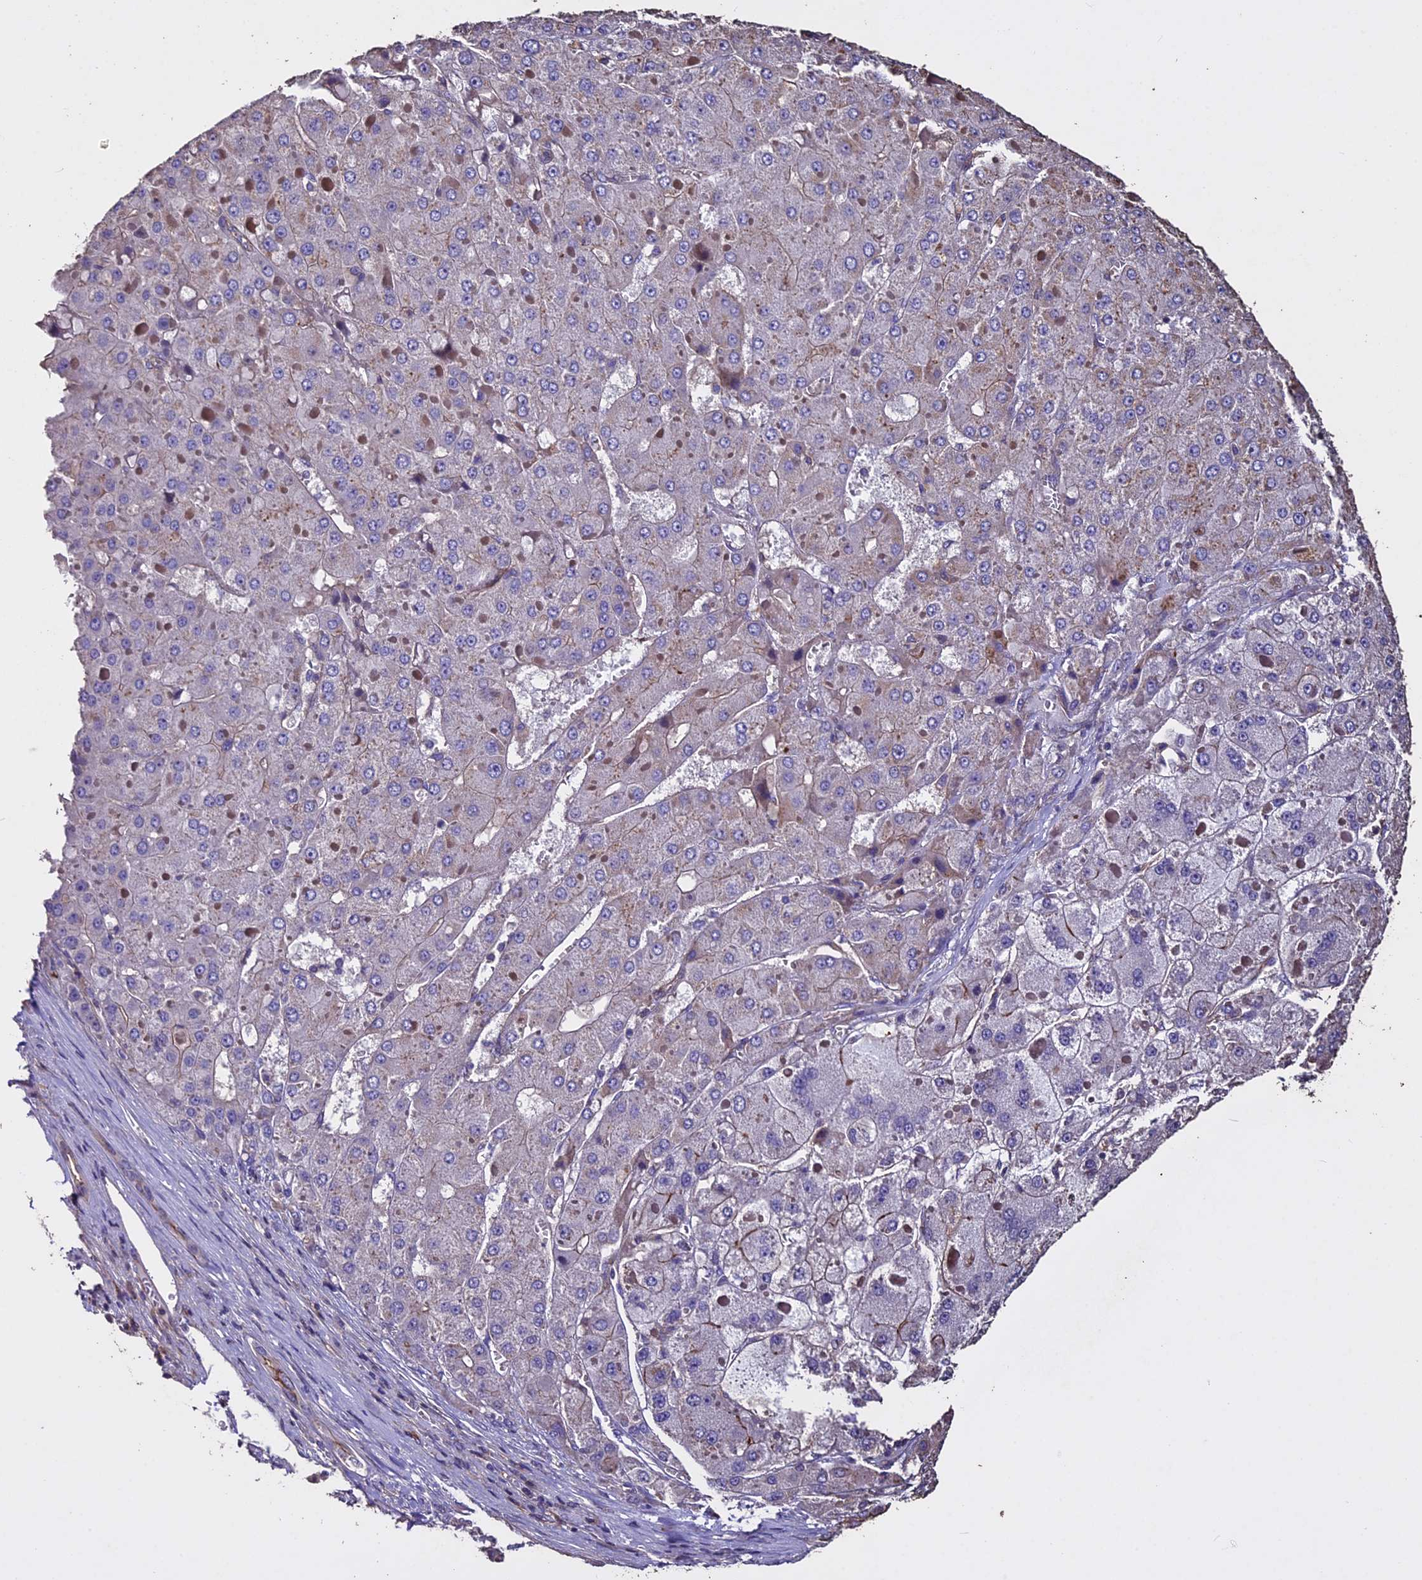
{"staining": {"intensity": "moderate", "quantity": "<25%", "location": "cytoplasmic/membranous"}, "tissue": "liver cancer", "cell_type": "Tumor cells", "image_type": "cancer", "snomed": [{"axis": "morphology", "description": "Carcinoma, Hepatocellular, NOS"}, {"axis": "topography", "description": "Liver"}], "caption": "IHC staining of liver cancer, which exhibits low levels of moderate cytoplasmic/membranous staining in approximately <25% of tumor cells indicating moderate cytoplasmic/membranous protein positivity. The staining was performed using DAB (3,3'-diaminobenzidine) (brown) for protein detection and nuclei were counterstained in hematoxylin (blue).", "gene": "USB1", "patient": {"sex": "female", "age": 73}}